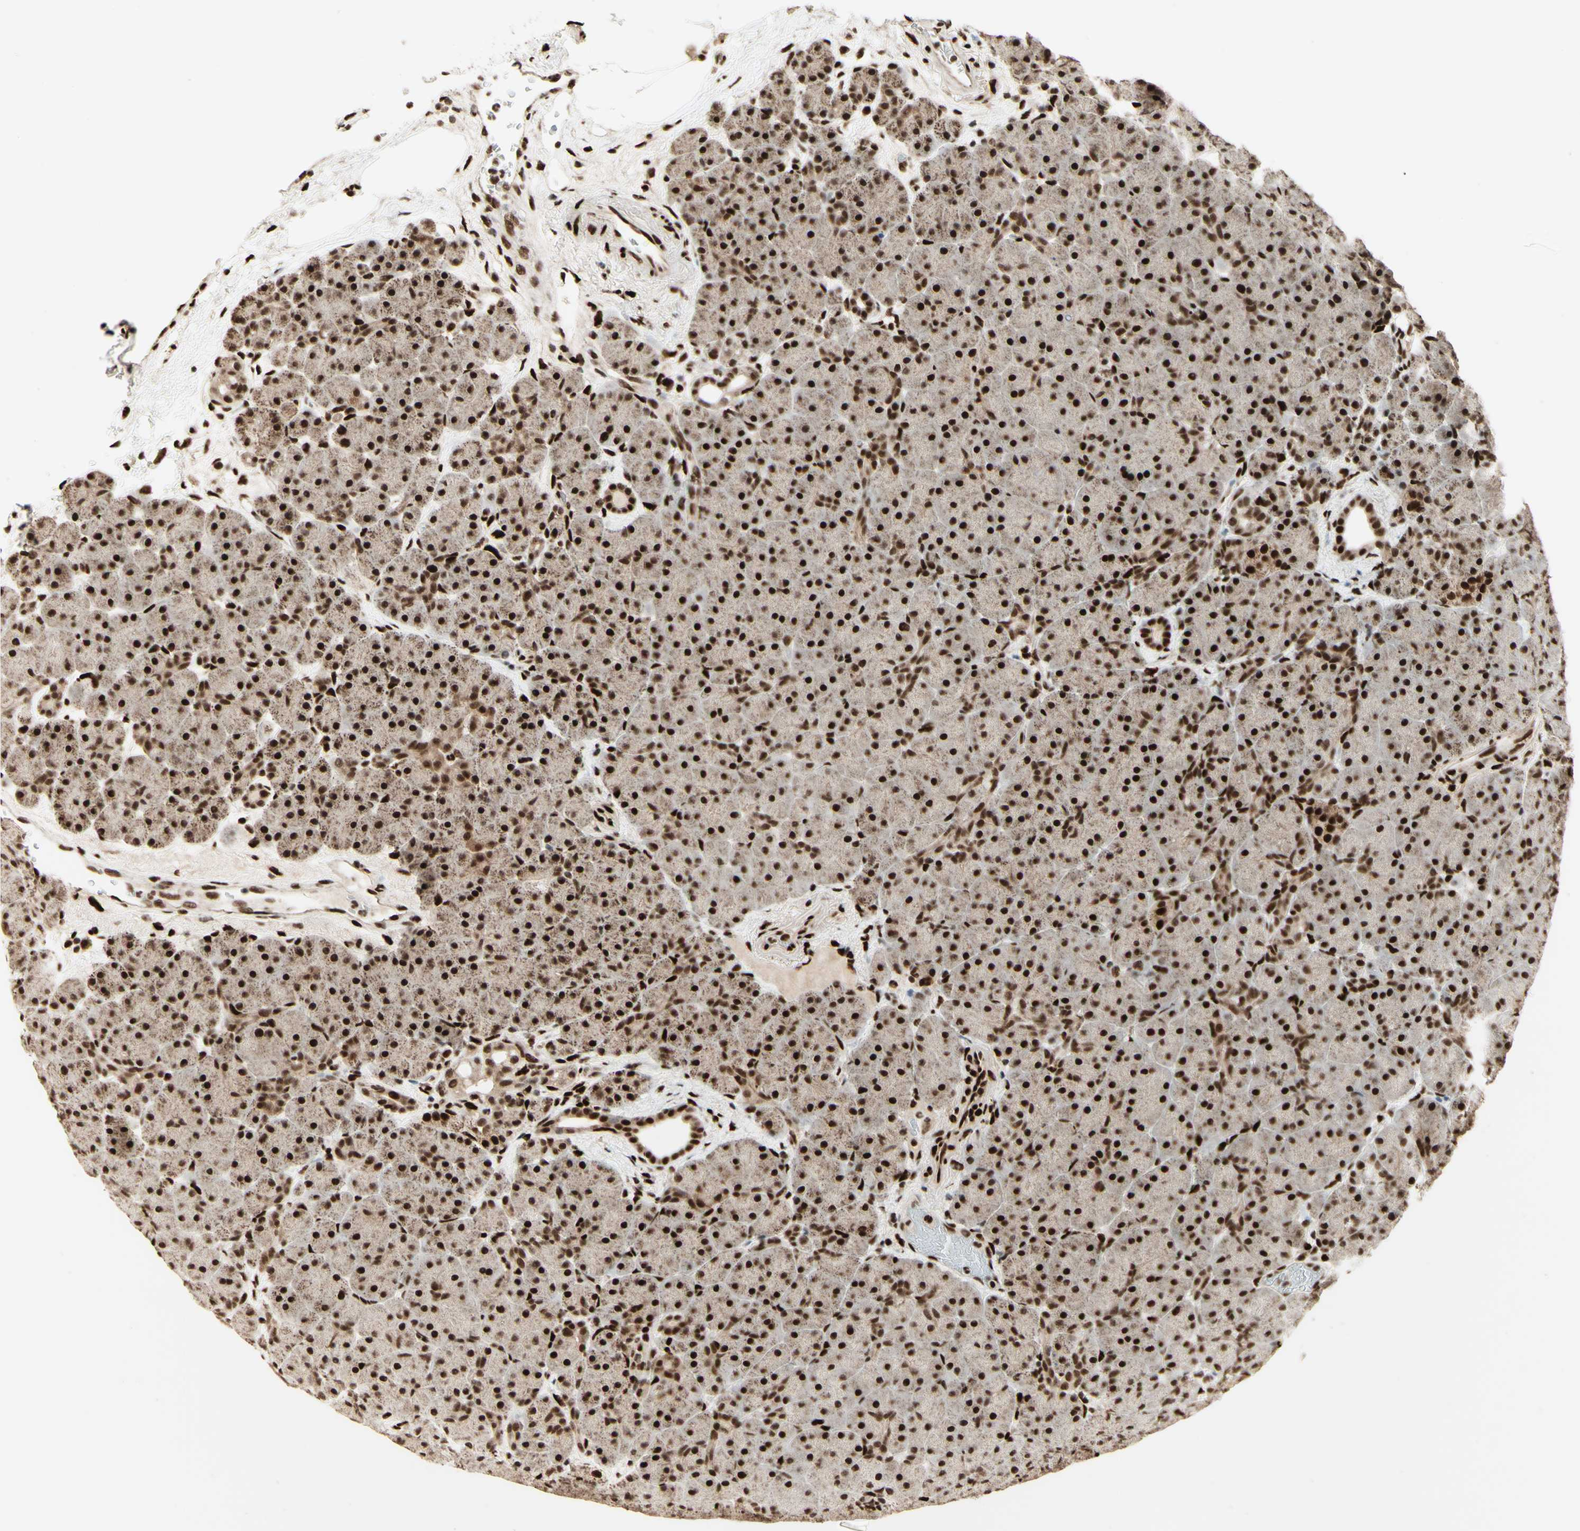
{"staining": {"intensity": "strong", "quantity": ">75%", "location": "nuclear"}, "tissue": "pancreas", "cell_type": "Exocrine glandular cells", "image_type": "normal", "snomed": [{"axis": "morphology", "description": "Normal tissue, NOS"}, {"axis": "topography", "description": "Pancreas"}], "caption": "Normal pancreas exhibits strong nuclear positivity in about >75% of exocrine glandular cells The protein of interest is shown in brown color, while the nuclei are stained blue..", "gene": "NR3C1", "patient": {"sex": "male", "age": 66}}